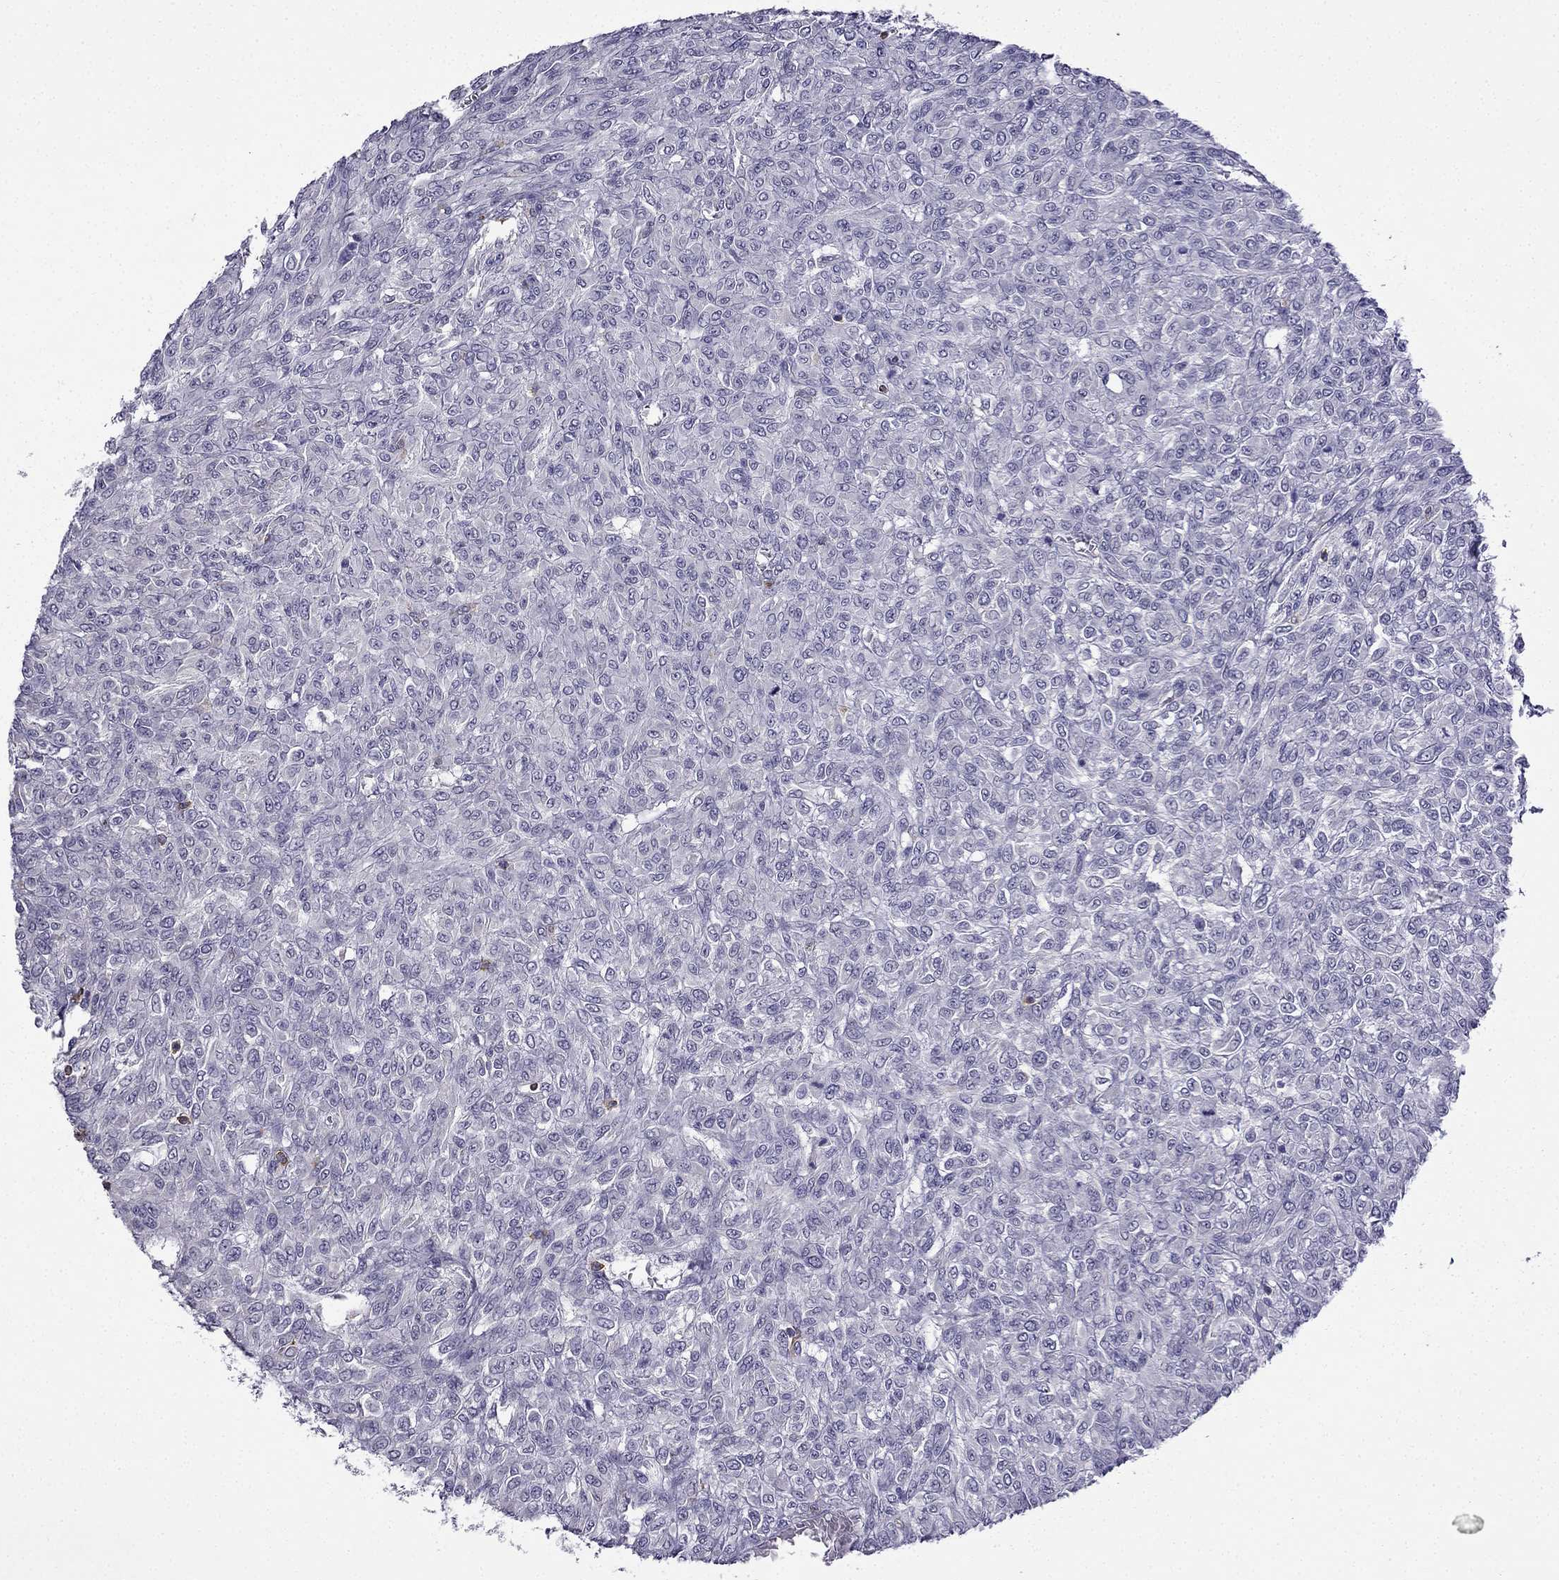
{"staining": {"intensity": "negative", "quantity": "none", "location": "none"}, "tissue": "renal cancer", "cell_type": "Tumor cells", "image_type": "cancer", "snomed": [{"axis": "morphology", "description": "Adenocarcinoma, NOS"}, {"axis": "topography", "description": "Kidney"}], "caption": "Immunohistochemistry (IHC) photomicrograph of renal adenocarcinoma stained for a protein (brown), which reveals no staining in tumor cells. (DAB IHC with hematoxylin counter stain).", "gene": "CCK", "patient": {"sex": "male", "age": 58}}